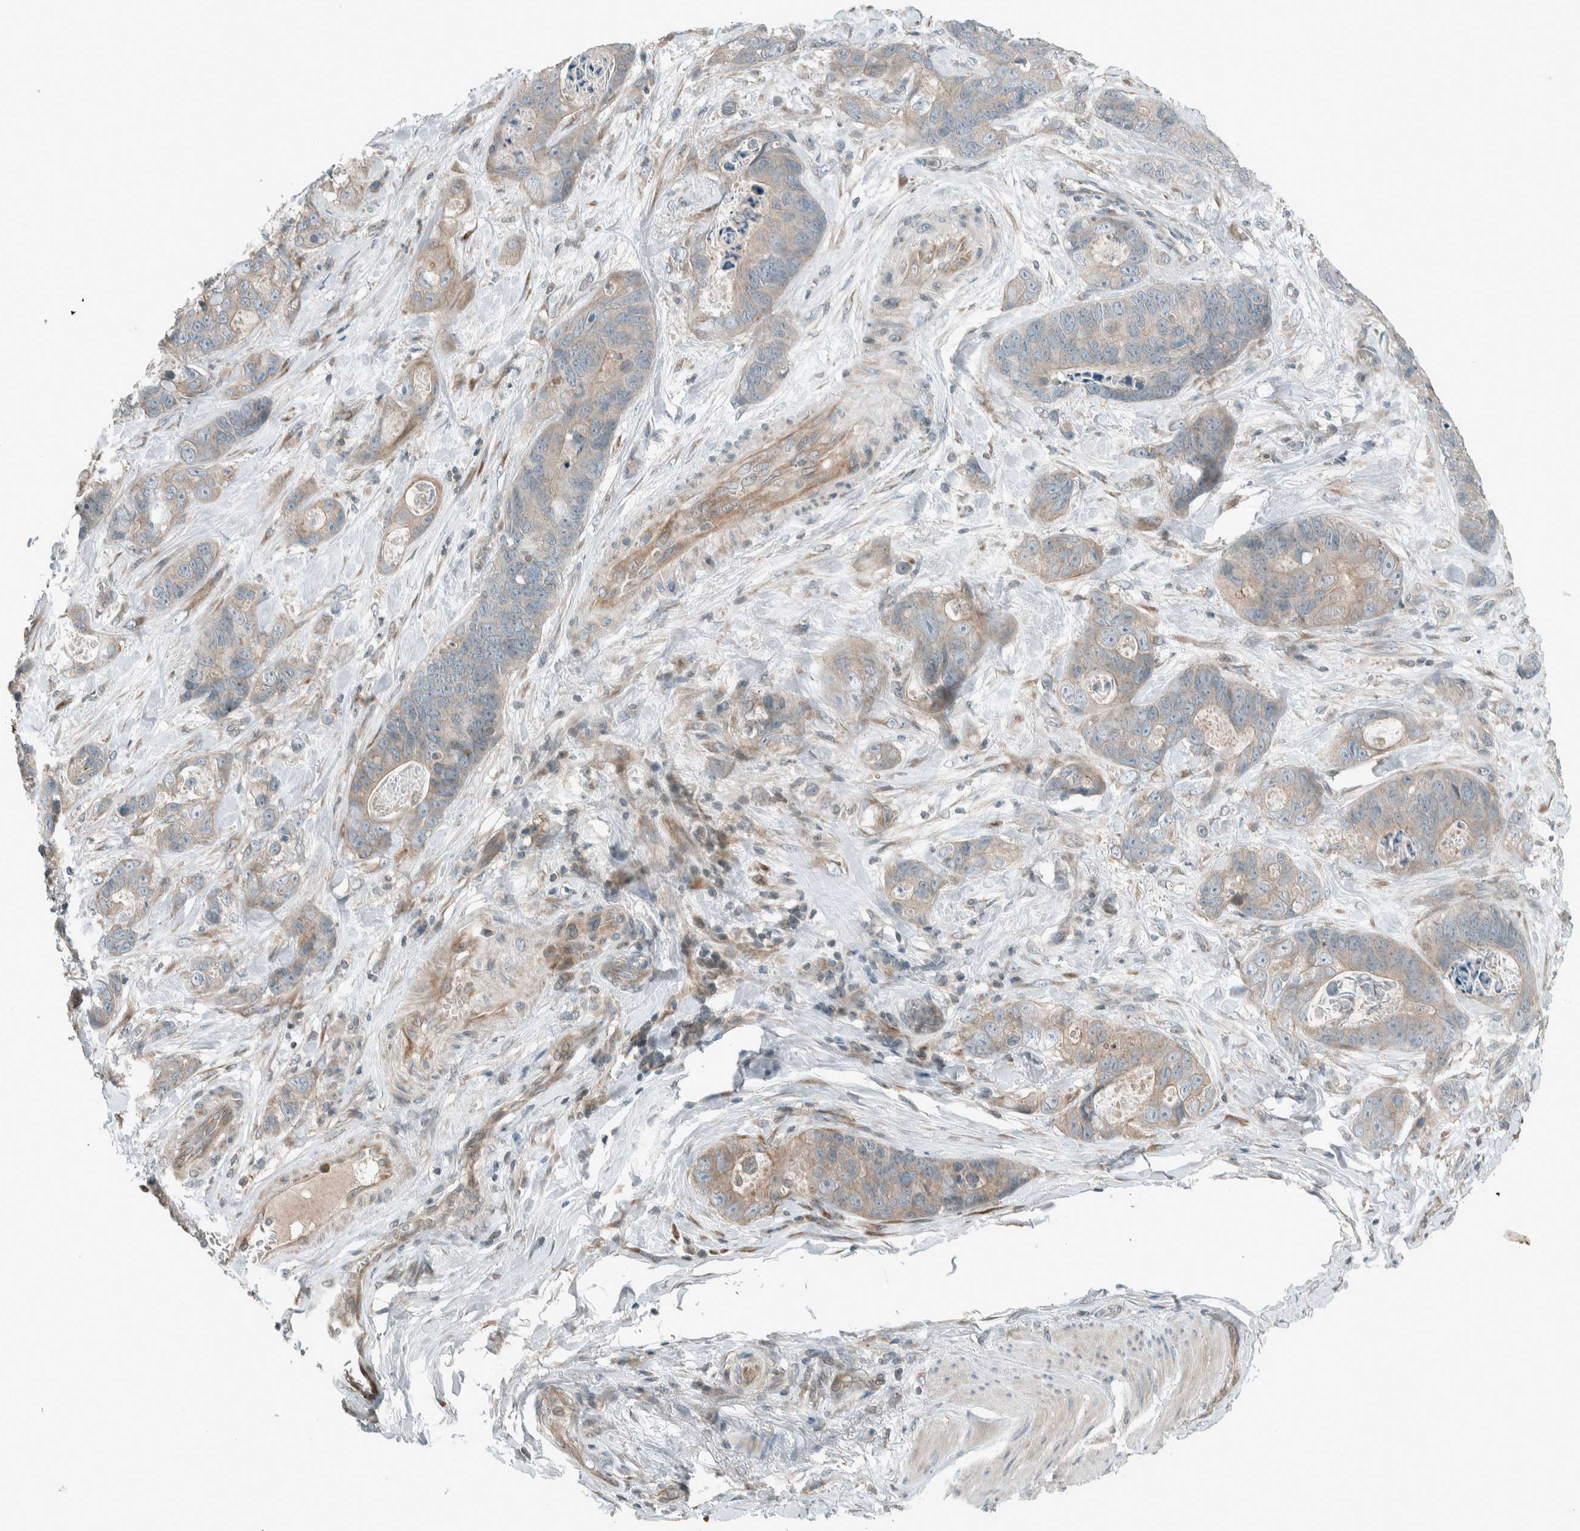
{"staining": {"intensity": "weak", "quantity": "<25%", "location": "cytoplasmic/membranous"}, "tissue": "stomach cancer", "cell_type": "Tumor cells", "image_type": "cancer", "snomed": [{"axis": "morphology", "description": "Normal tissue, NOS"}, {"axis": "morphology", "description": "Adenocarcinoma, NOS"}, {"axis": "topography", "description": "Stomach"}], "caption": "Histopathology image shows no protein expression in tumor cells of stomach adenocarcinoma tissue.", "gene": "SEL1L", "patient": {"sex": "female", "age": 89}}